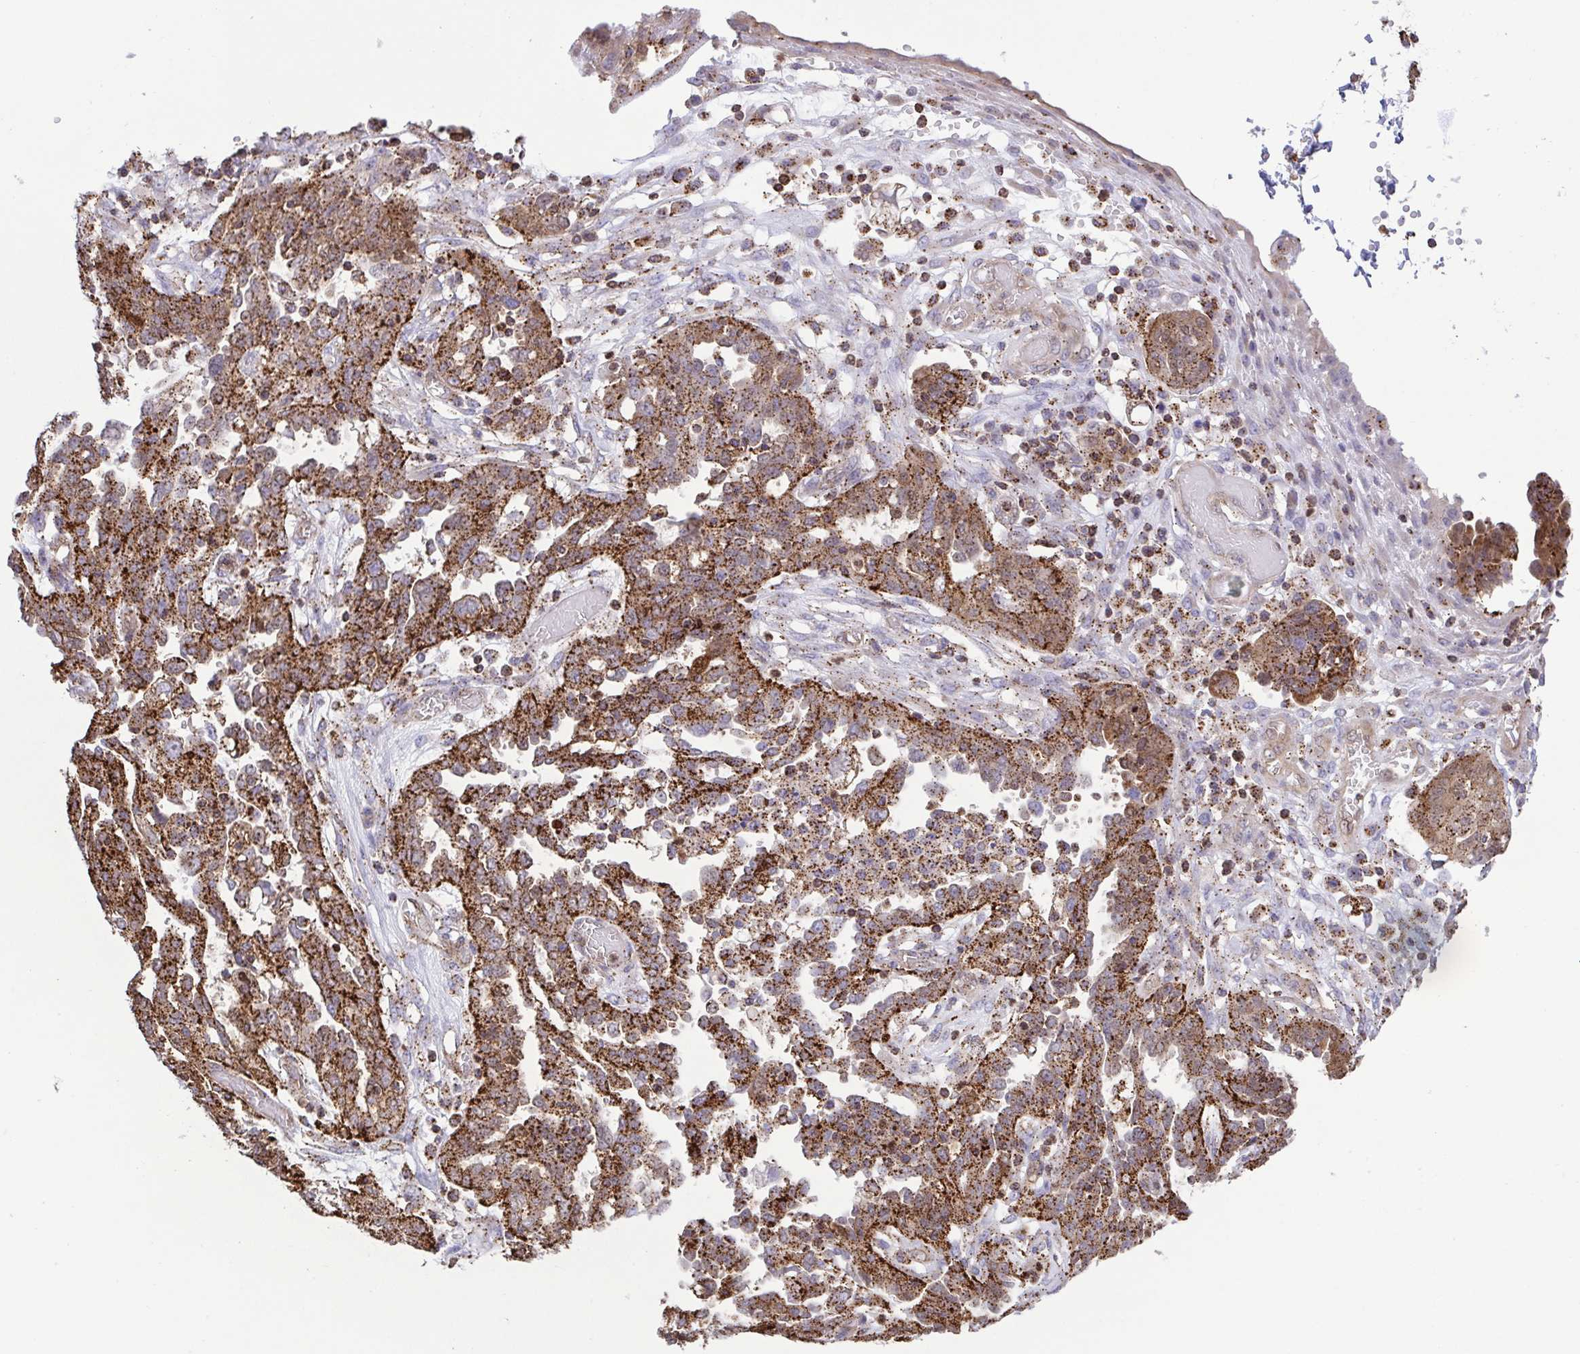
{"staining": {"intensity": "strong", "quantity": ">75%", "location": "cytoplasmic/membranous"}, "tissue": "ovarian cancer", "cell_type": "Tumor cells", "image_type": "cancer", "snomed": [{"axis": "morphology", "description": "Cystadenocarcinoma, serous, NOS"}, {"axis": "topography", "description": "Ovary"}], "caption": "About >75% of tumor cells in human ovarian cancer reveal strong cytoplasmic/membranous protein staining as visualized by brown immunohistochemical staining.", "gene": "CHMP1B", "patient": {"sex": "female", "age": 67}}